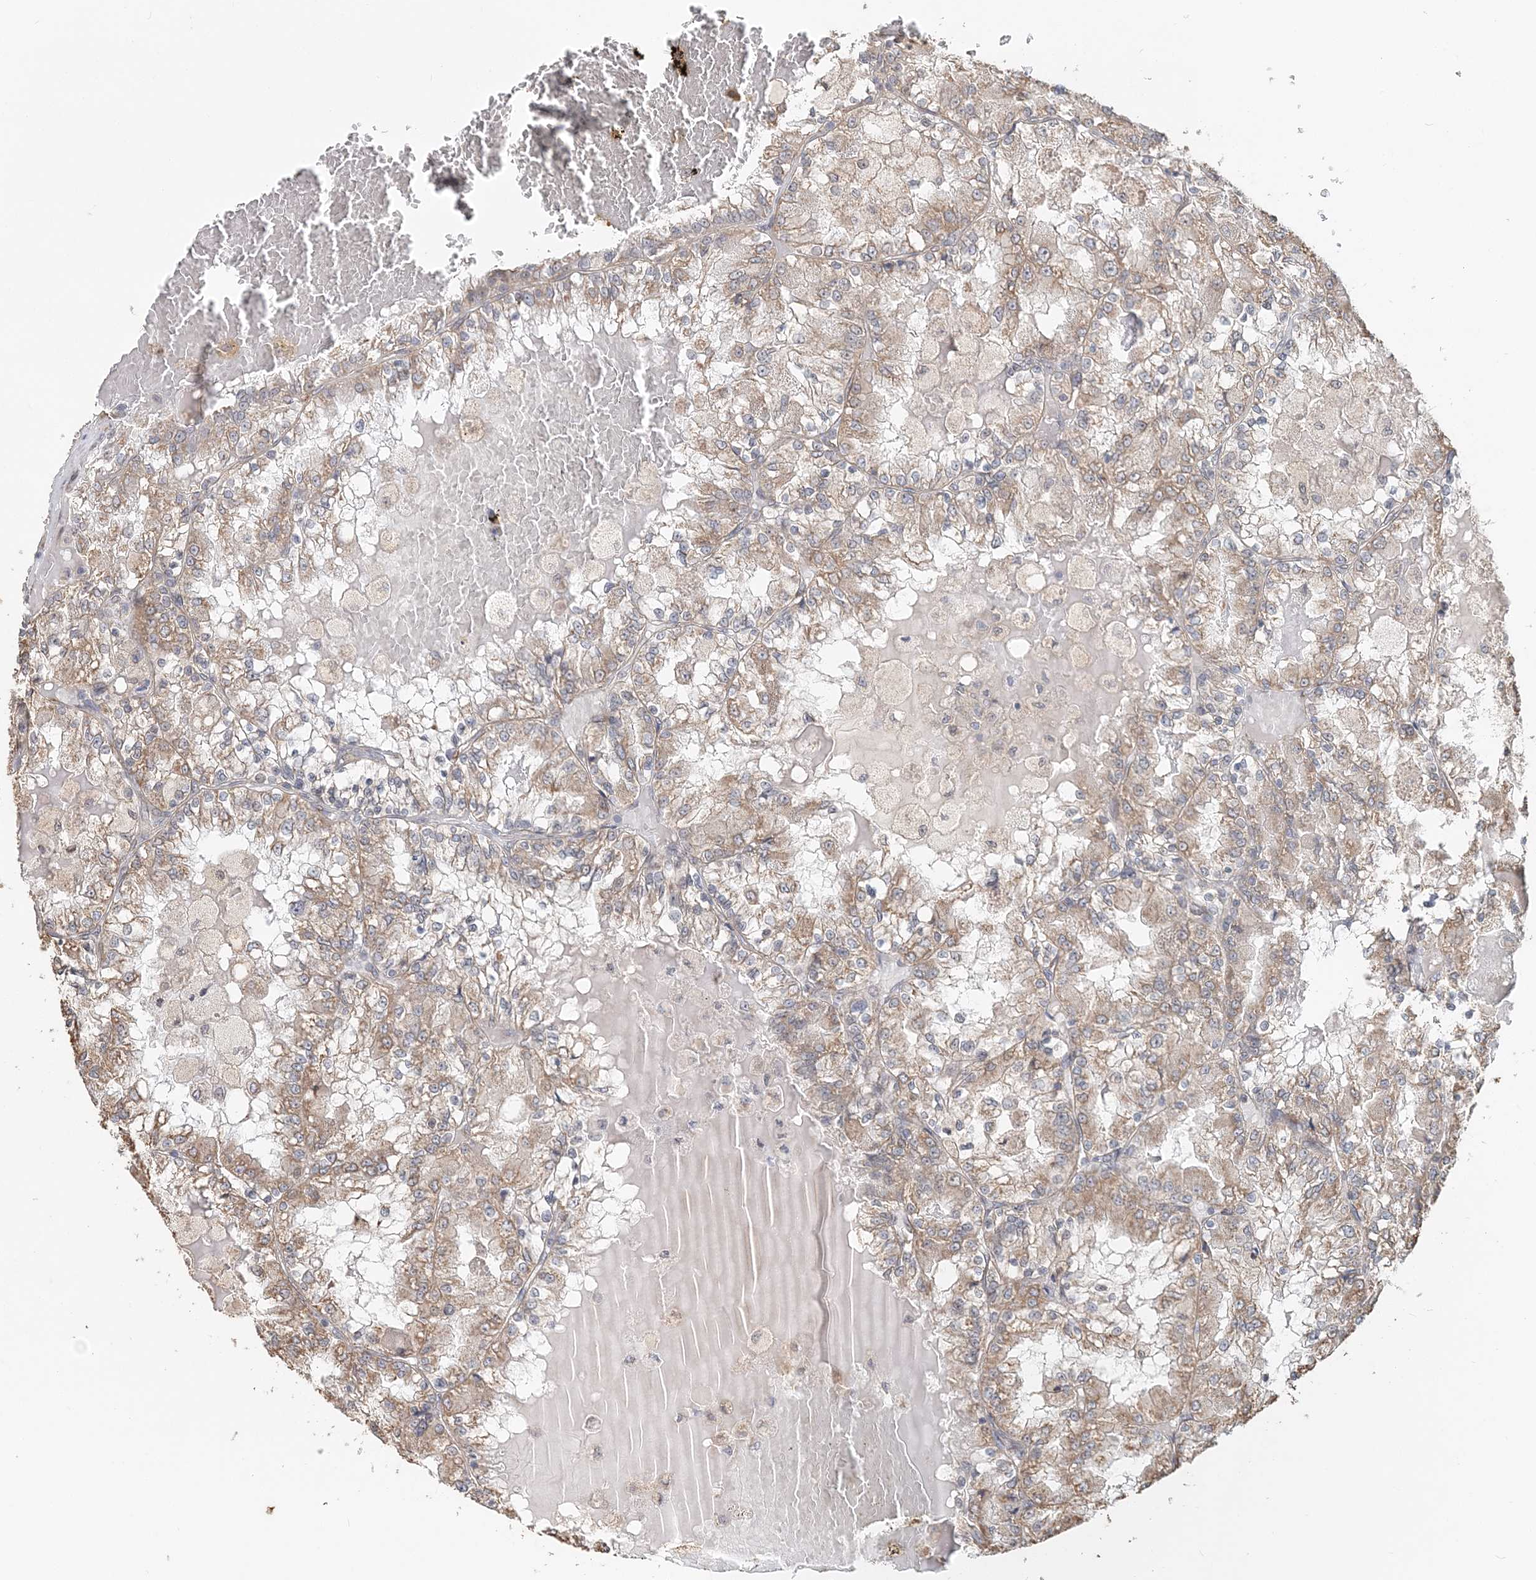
{"staining": {"intensity": "weak", "quantity": ">75%", "location": "cytoplasmic/membranous"}, "tissue": "renal cancer", "cell_type": "Tumor cells", "image_type": "cancer", "snomed": [{"axis": "morphology", "description": "Adenocarcinoma, NOS"}, {"axis": "topography", "description": "Kidney"}], "caption": "Renal cancer stained with immunohistochemistry exhibits weak cytoplasmic/membranous positivity in about >75% of tumor cells. (IHC, brightfield microscopy, high magnification).", "gene": "FBXO38", "patient": {"sex": "female", "age": 56}}